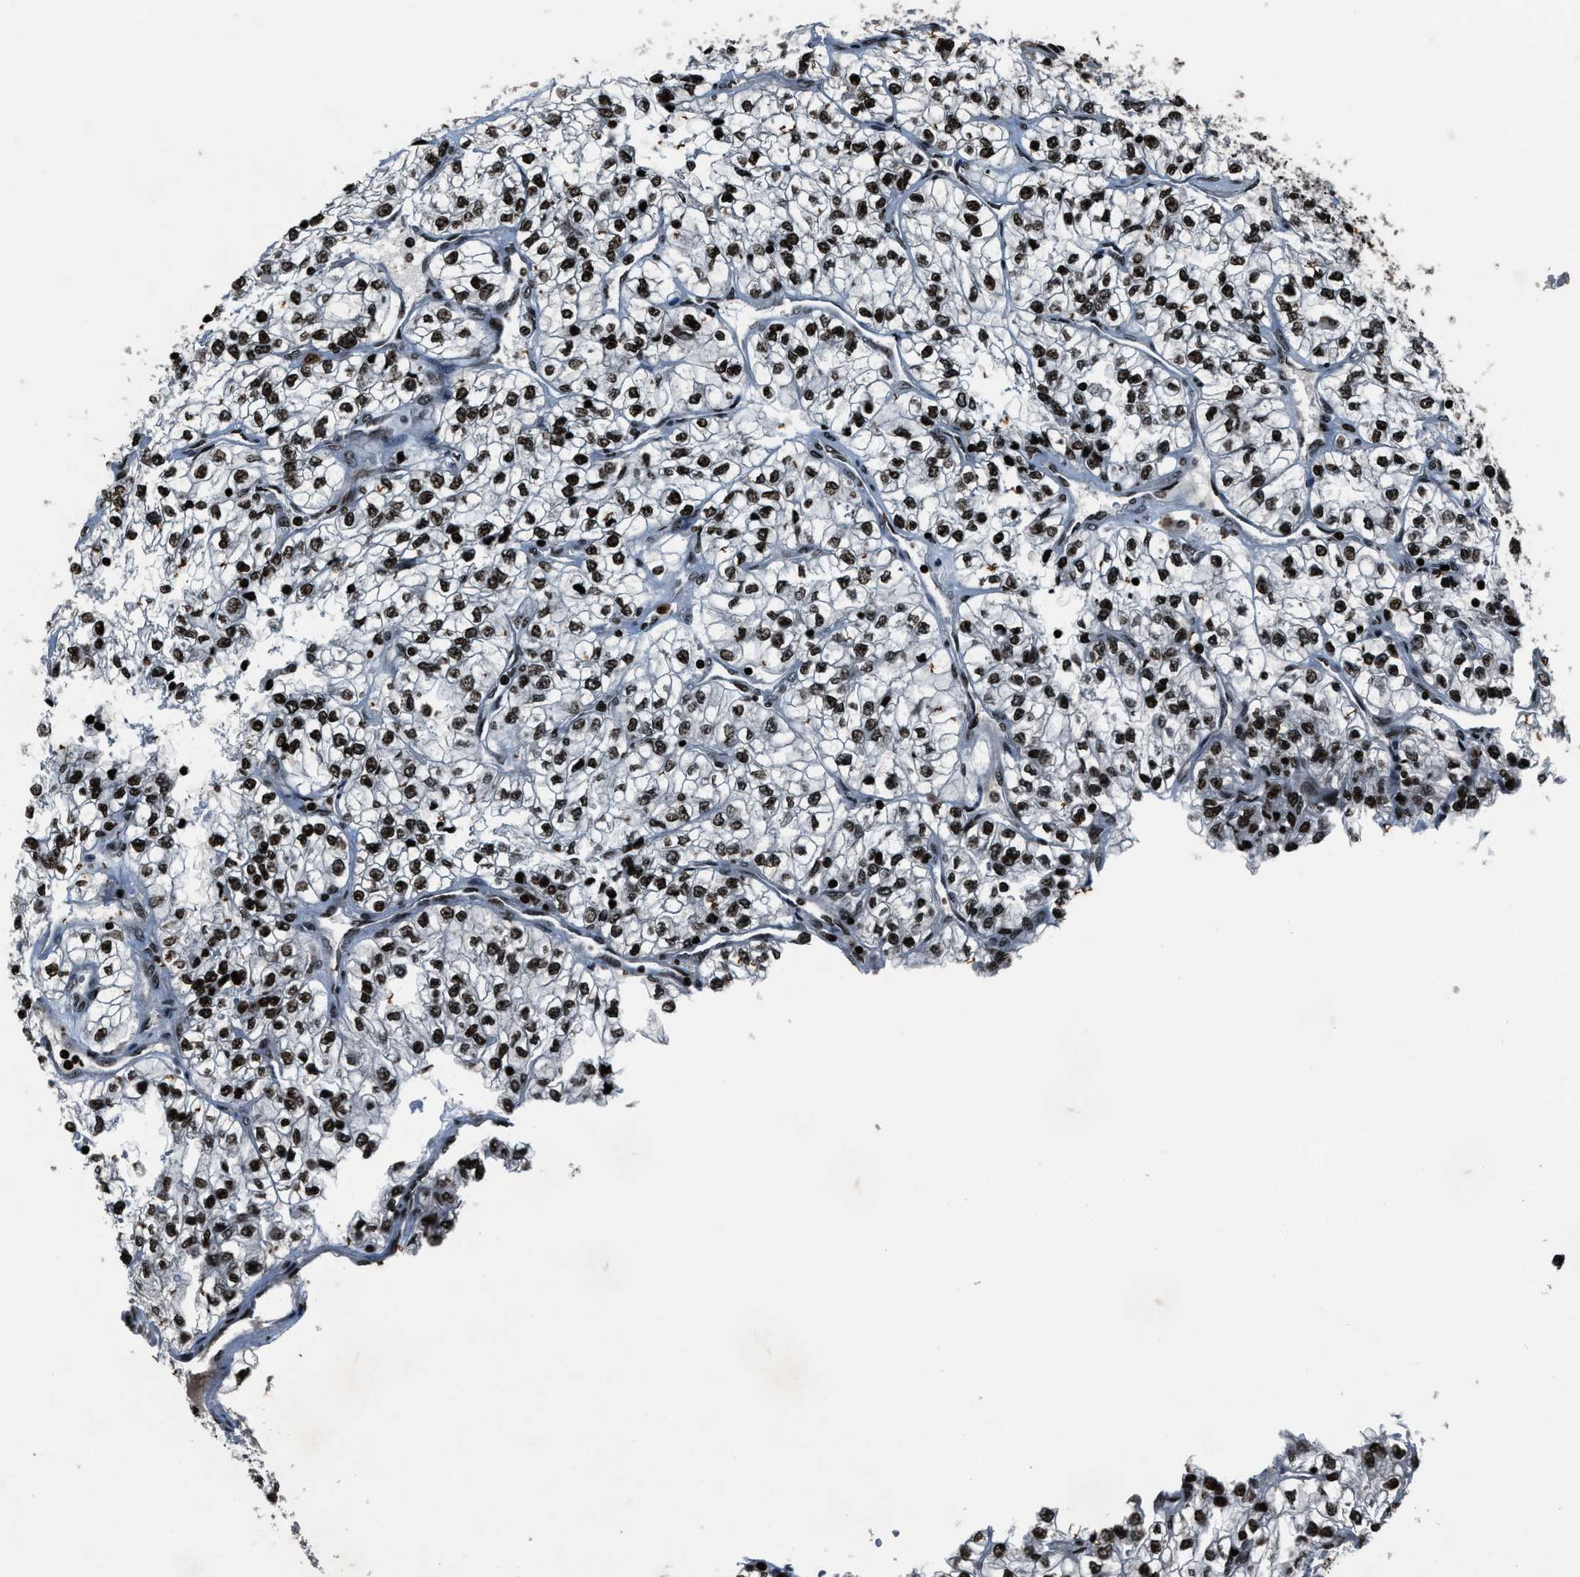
{"staining": {"intensity": "strong", "quantity": ">75%", "location": "nuclear"}, "tissue": "renal cancer", "cell_type": "Tumor cells", "image_type": "cancer", "snomed": [{"axis": "morphology", "description": "Adenocarcinoma, NOS"}, {"axis": "topography", "description": "Kidney"}], "caption": "Approximately >75% of tumor cells in adenocarcinoma (renal) exhibit strong nuclear protein positivity as visualized by brown immunohistochemical staining.", "gene": "H4C1", "patient": {"sex": "female", "age": 57}}